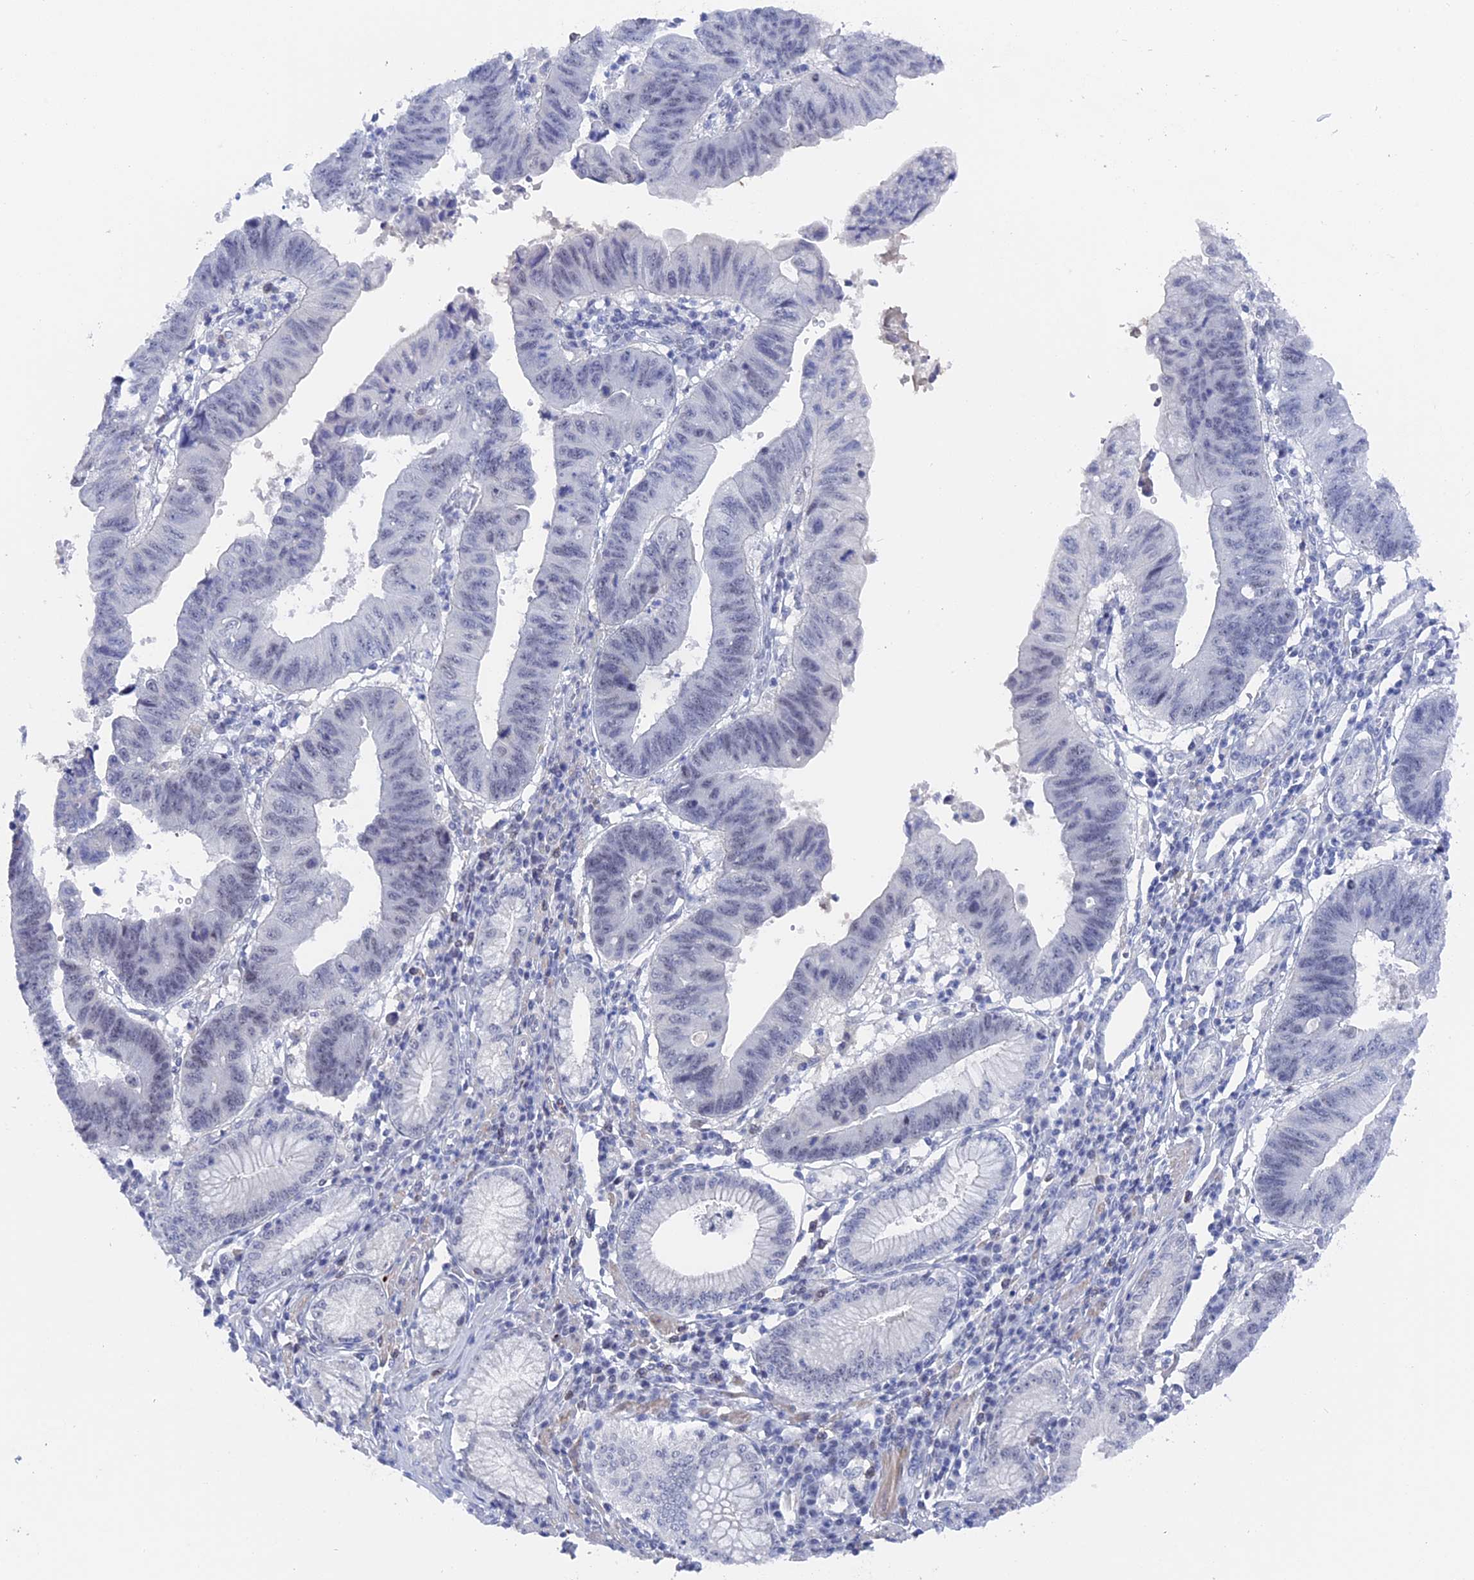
{"staining": {"intensity": "weak", "quantity": "25%-75%", "location": "nuclear"}, "tissue": "stomach cancer", "cell_type": "Tumor cells", "image_type": "cancer", "snomed": [{"axis": "morphology", "description": "Adenocarcinoma, NOS"}, {"axis": "topography", "description": "Stomach"}], "caption": "This photomicrograph exhibits immunohistochemistry staining of human stomach cancer (adenocarcinoma), with low weak nuclear expression in approximately 25%-75% of tumor cells.", "gene": "BRD2", "patient": {"sex": "male", "age": 59}}